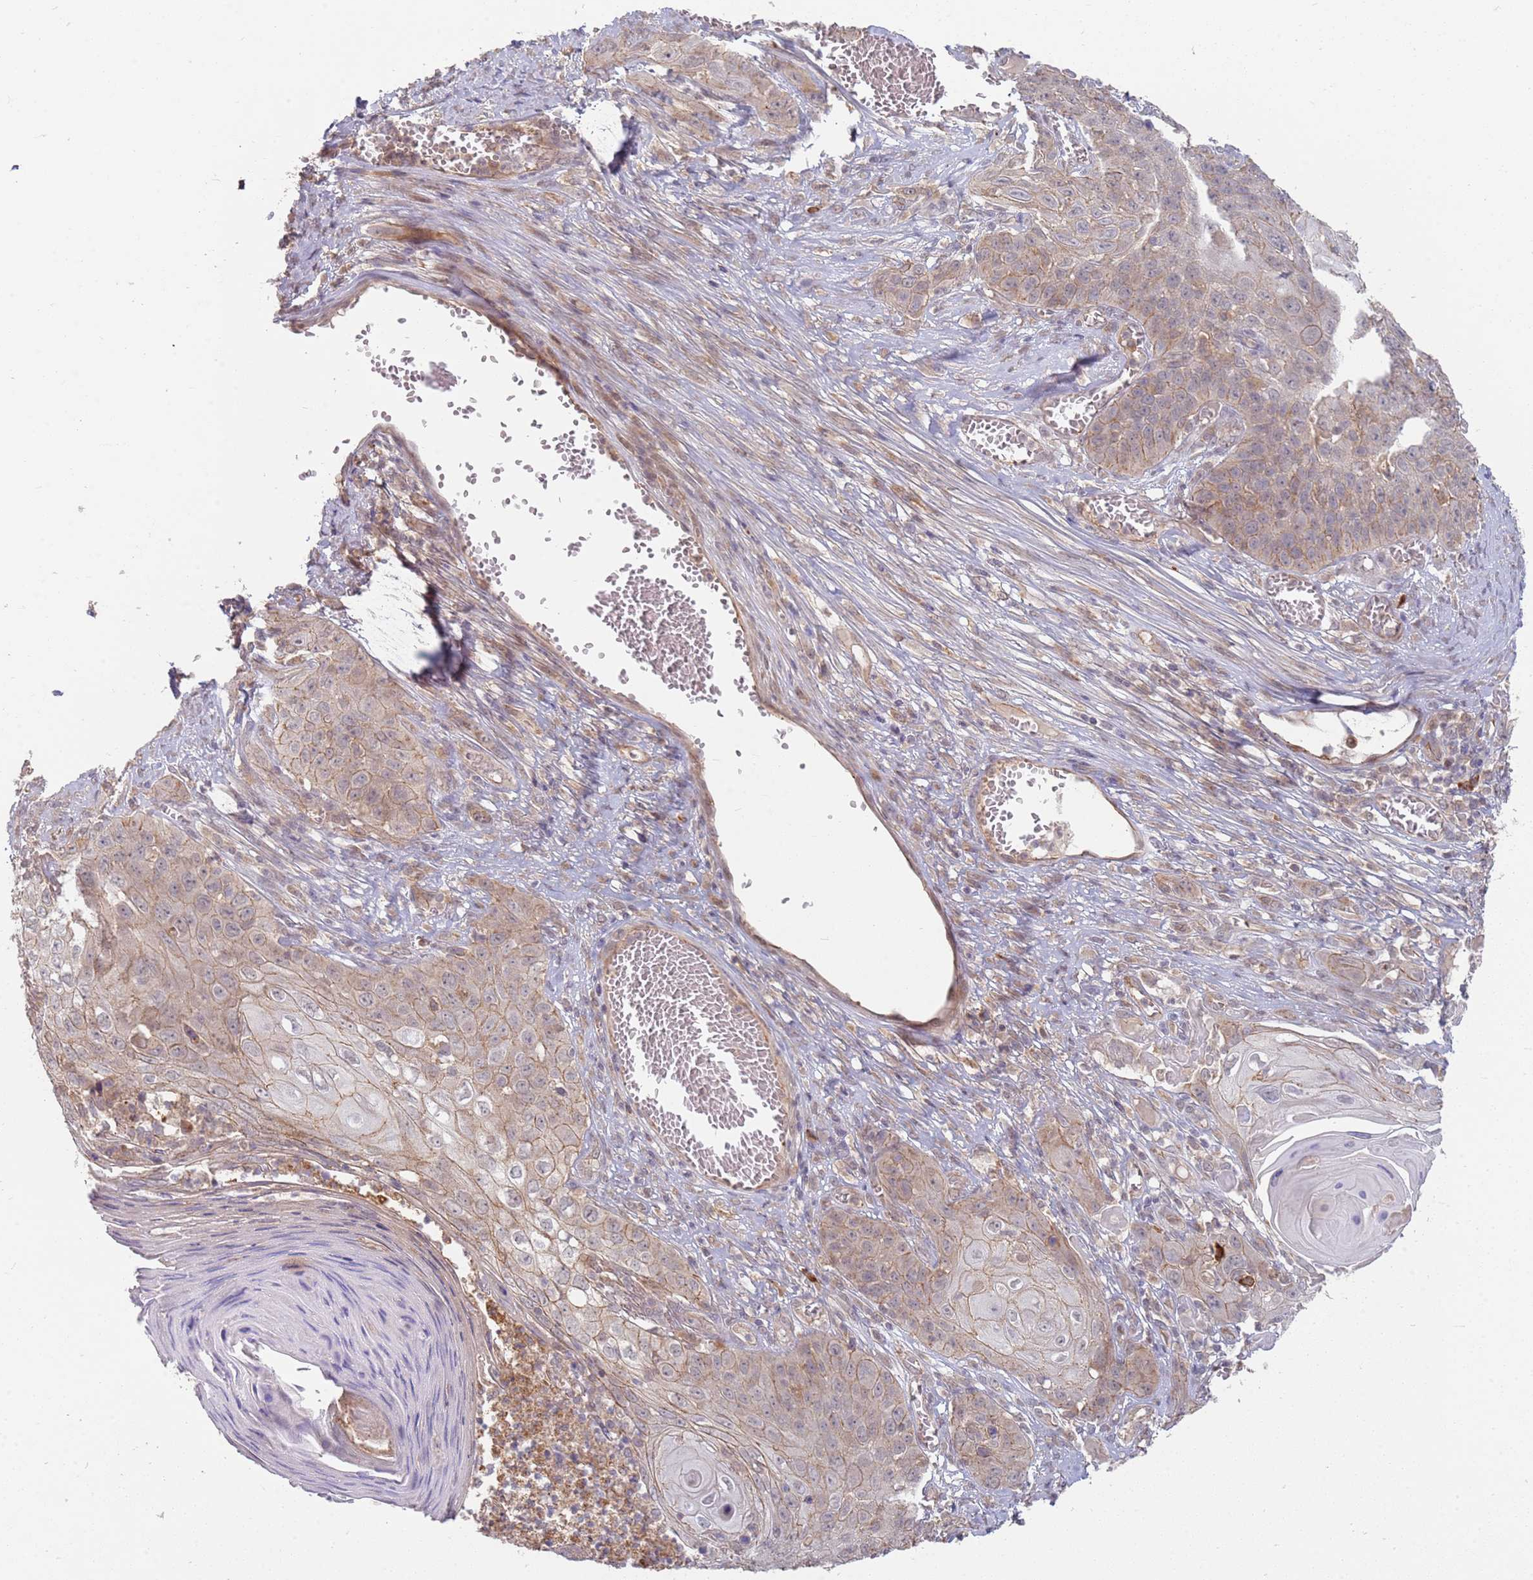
{"staining": {"intensity": "weak", "quantity": ">75%", "location": "cytoplasmic/membranous"}, "tissue": "skin cancer", "cell_type": "Tumor cells", "image_type": "cancer", "snomed": [{"axis": "morphology", "description": "Squamous cell carcinoma, NOS"}, {"axis": "topography", "description": "Skin"}], "caption": "Immunohistochemical staining of squamous cell carcinoma (skin) exhibits low levels of weak cytoplasmic/membranous positivity in approximately >75% of tumor cells.", "gene": "MPEG1", "patient": {"sex": "male", "age": 55}}